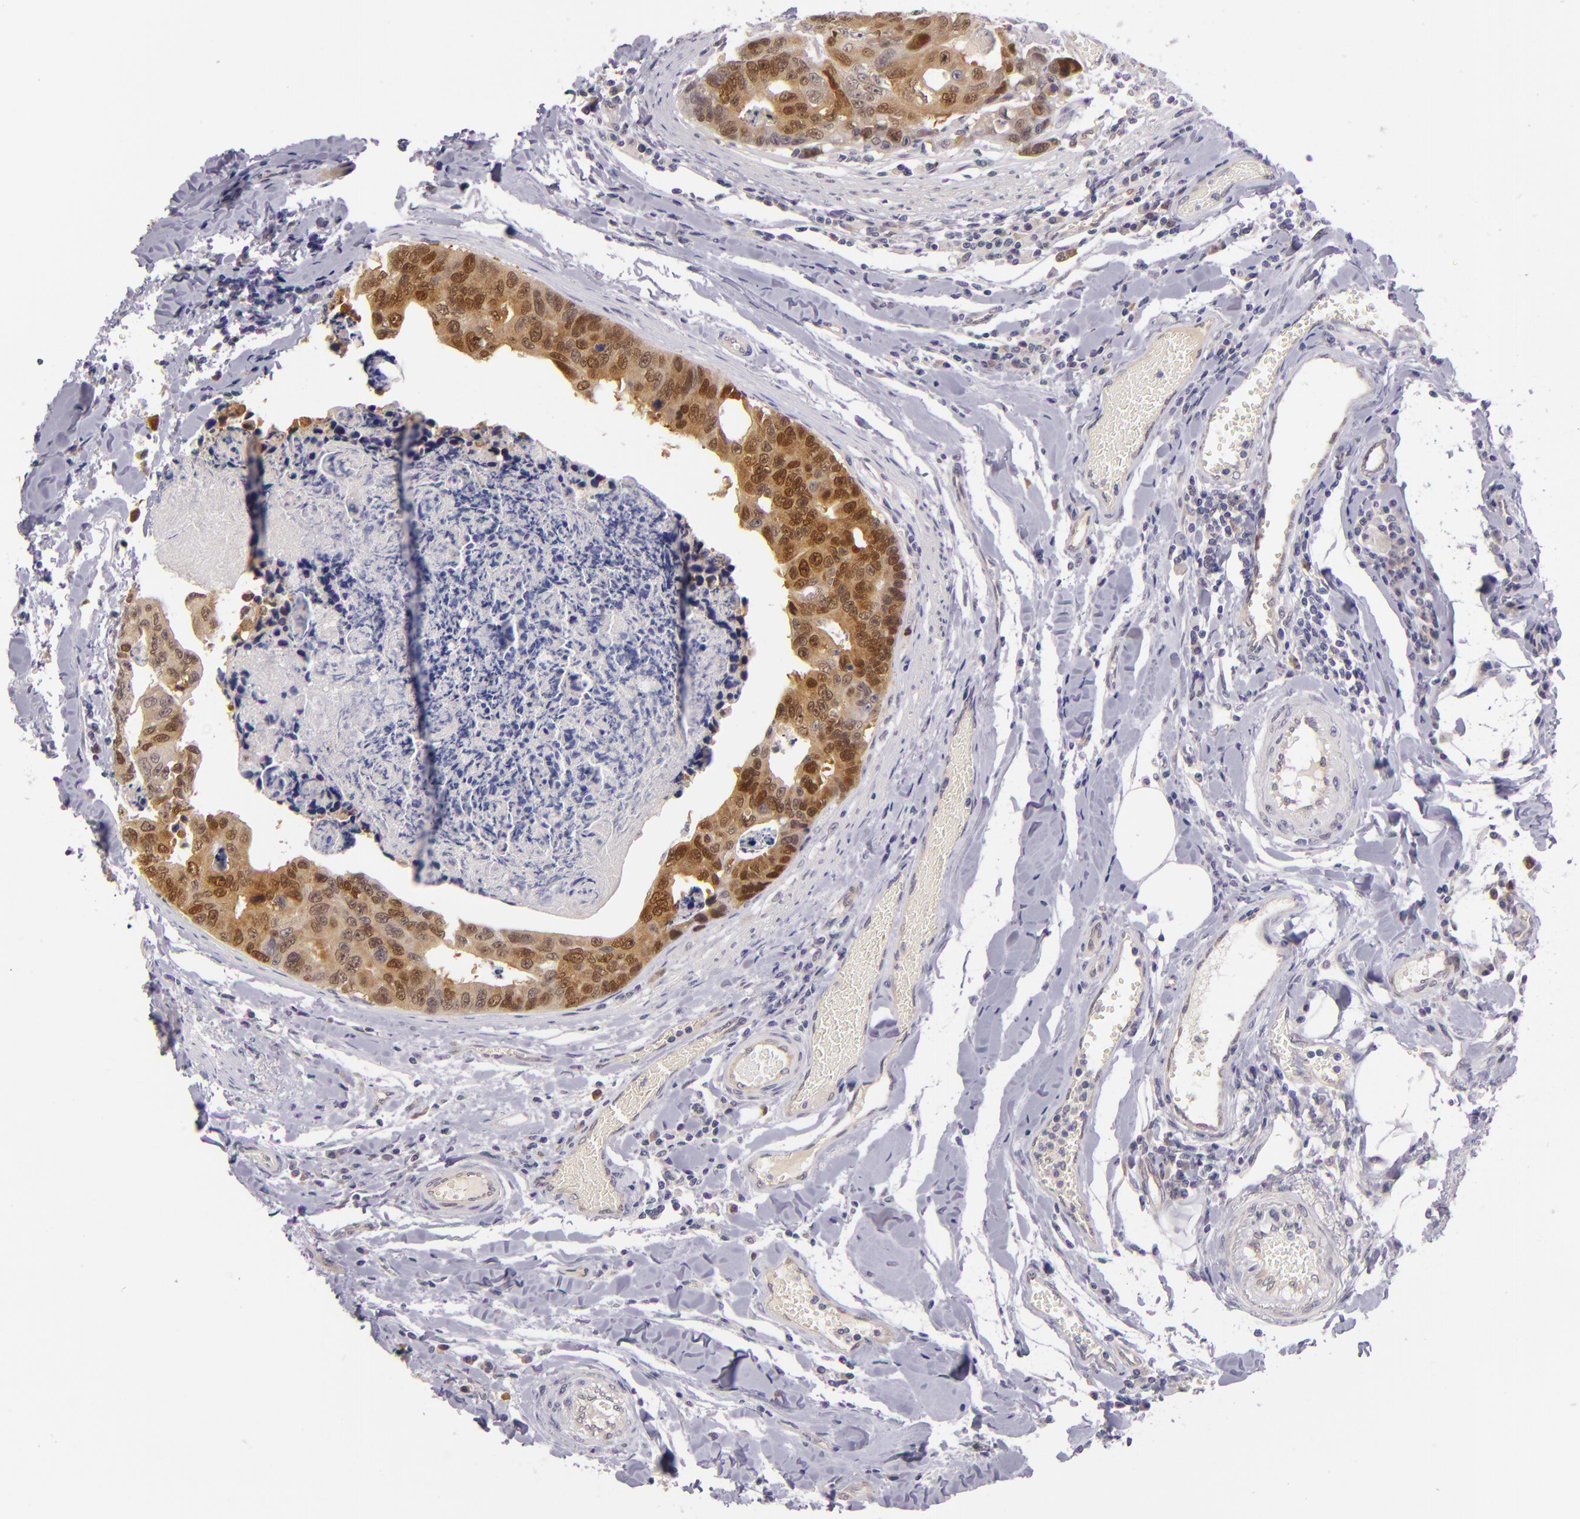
{"staining": {"intensity": "moderate", "quantity": "25%-75%", "location": "cytoplasmic/membranous,nuclear"}, "tissue": "colorectal cancer", "cell_type": "Tumor cells", "image_type": "cancer", "snomed": [{"axis": "morphology", "description": "Adenocarcinoma, NOS"}, {"axis": "topography", "description": "Colon"}], "caption": "Colorectal adenocarcinoma stained with immunohistochemistry reveals moderate cytoplasmic/membranous and nuclear positivity in approximately 25%-75% of tumor cells.", "gene": "CSE1L", "patient": {"sex": "female", "age": 86}}